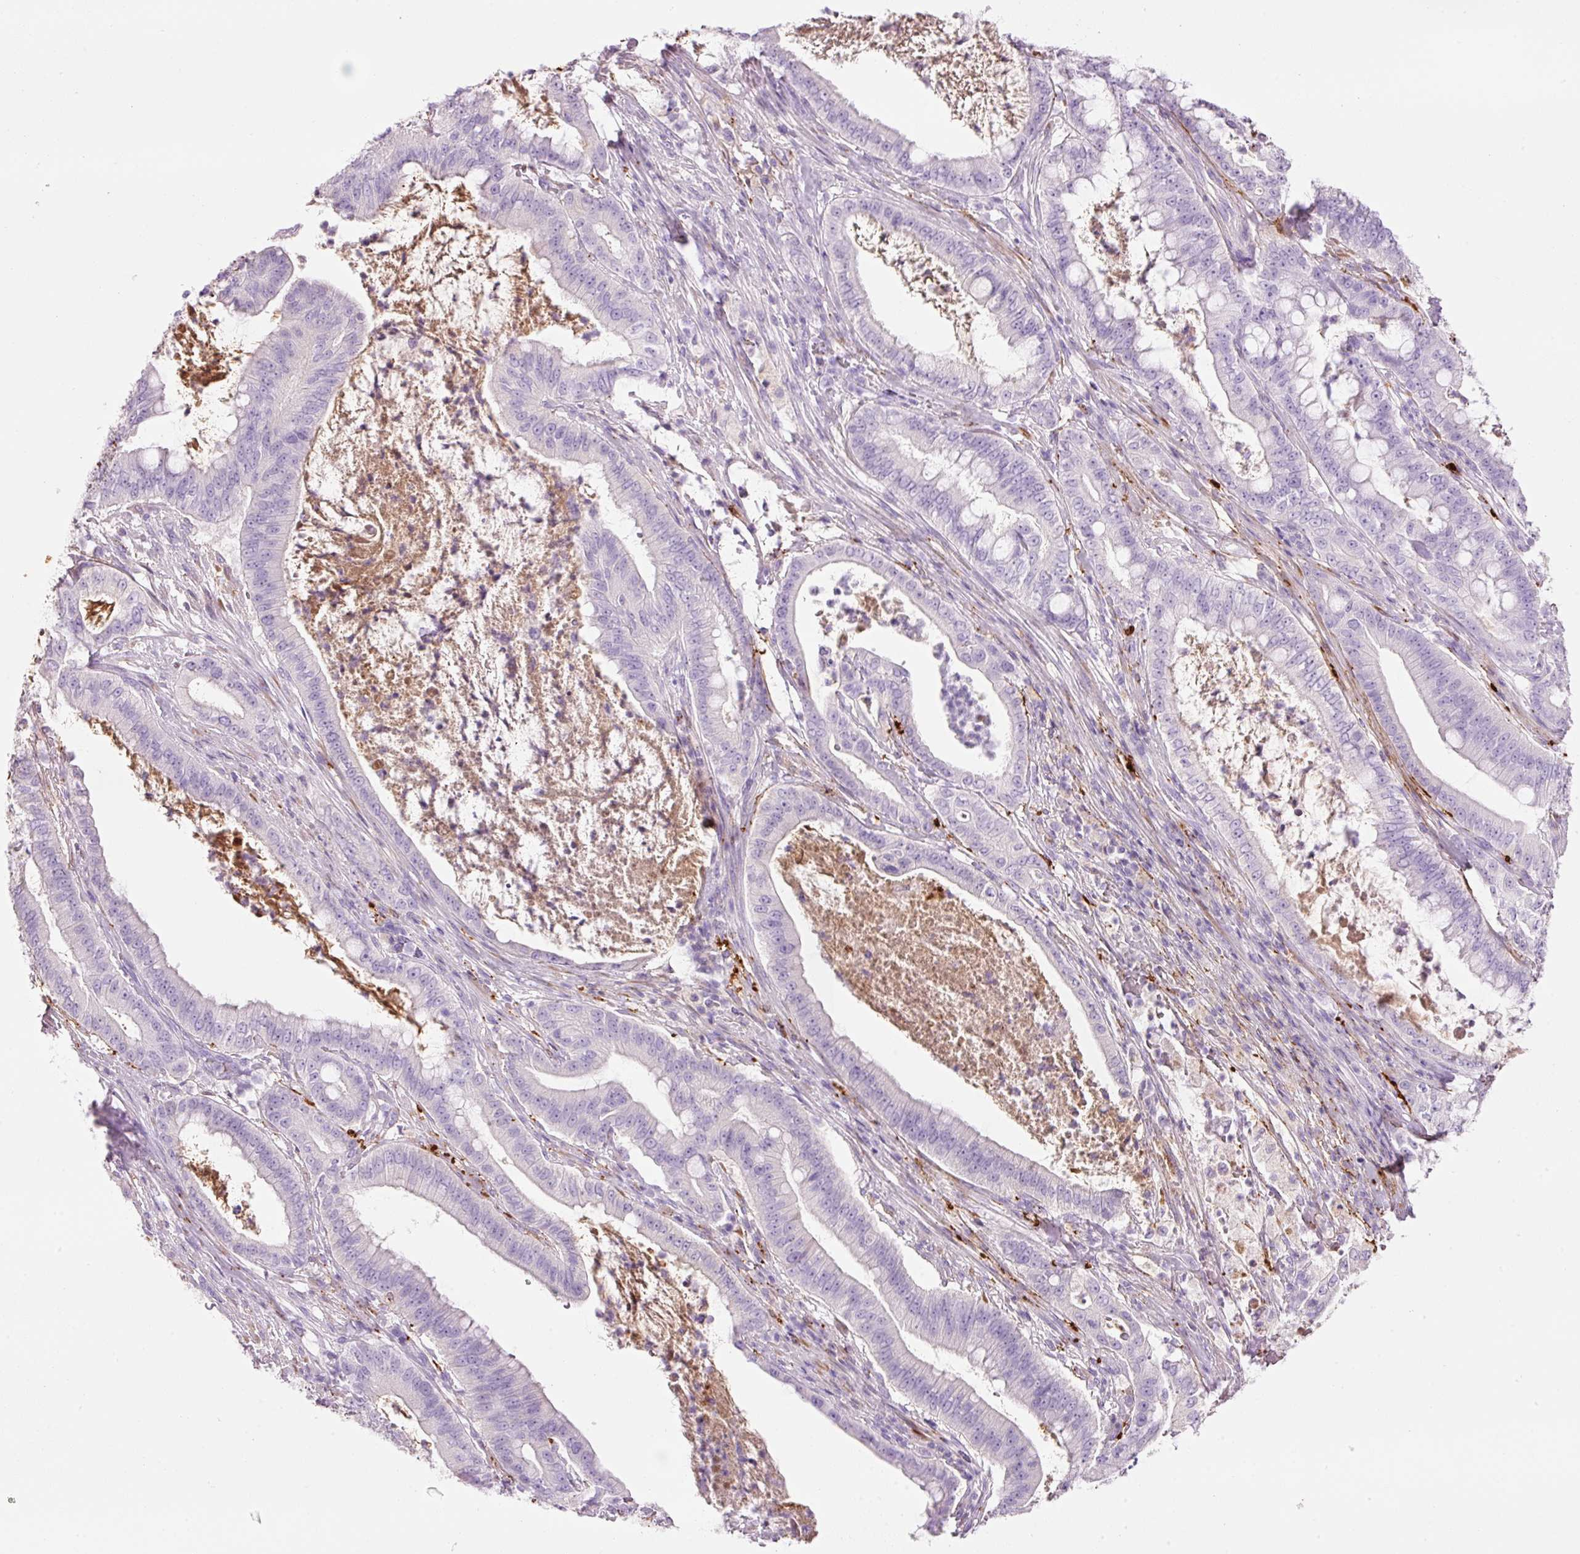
{"staining": {"intensity": "negative", "quantity": "none", "location": "none"}, "tissue": "pancreatic cancer", "cell_type": "Tumor cells", "image_type": "cancer", "snomed": [{"axis": "morphology", "description": "Adenocarcinoma, NOS"}, {"axis": "topography", "description": "Pancreas"}], "caption": "Pancreatic cancer was stained to show a protein in brown. There is no significant expression in tumor cells.", "gene": "MFAP4", "patient": {"sex": "male", "age": 71}}